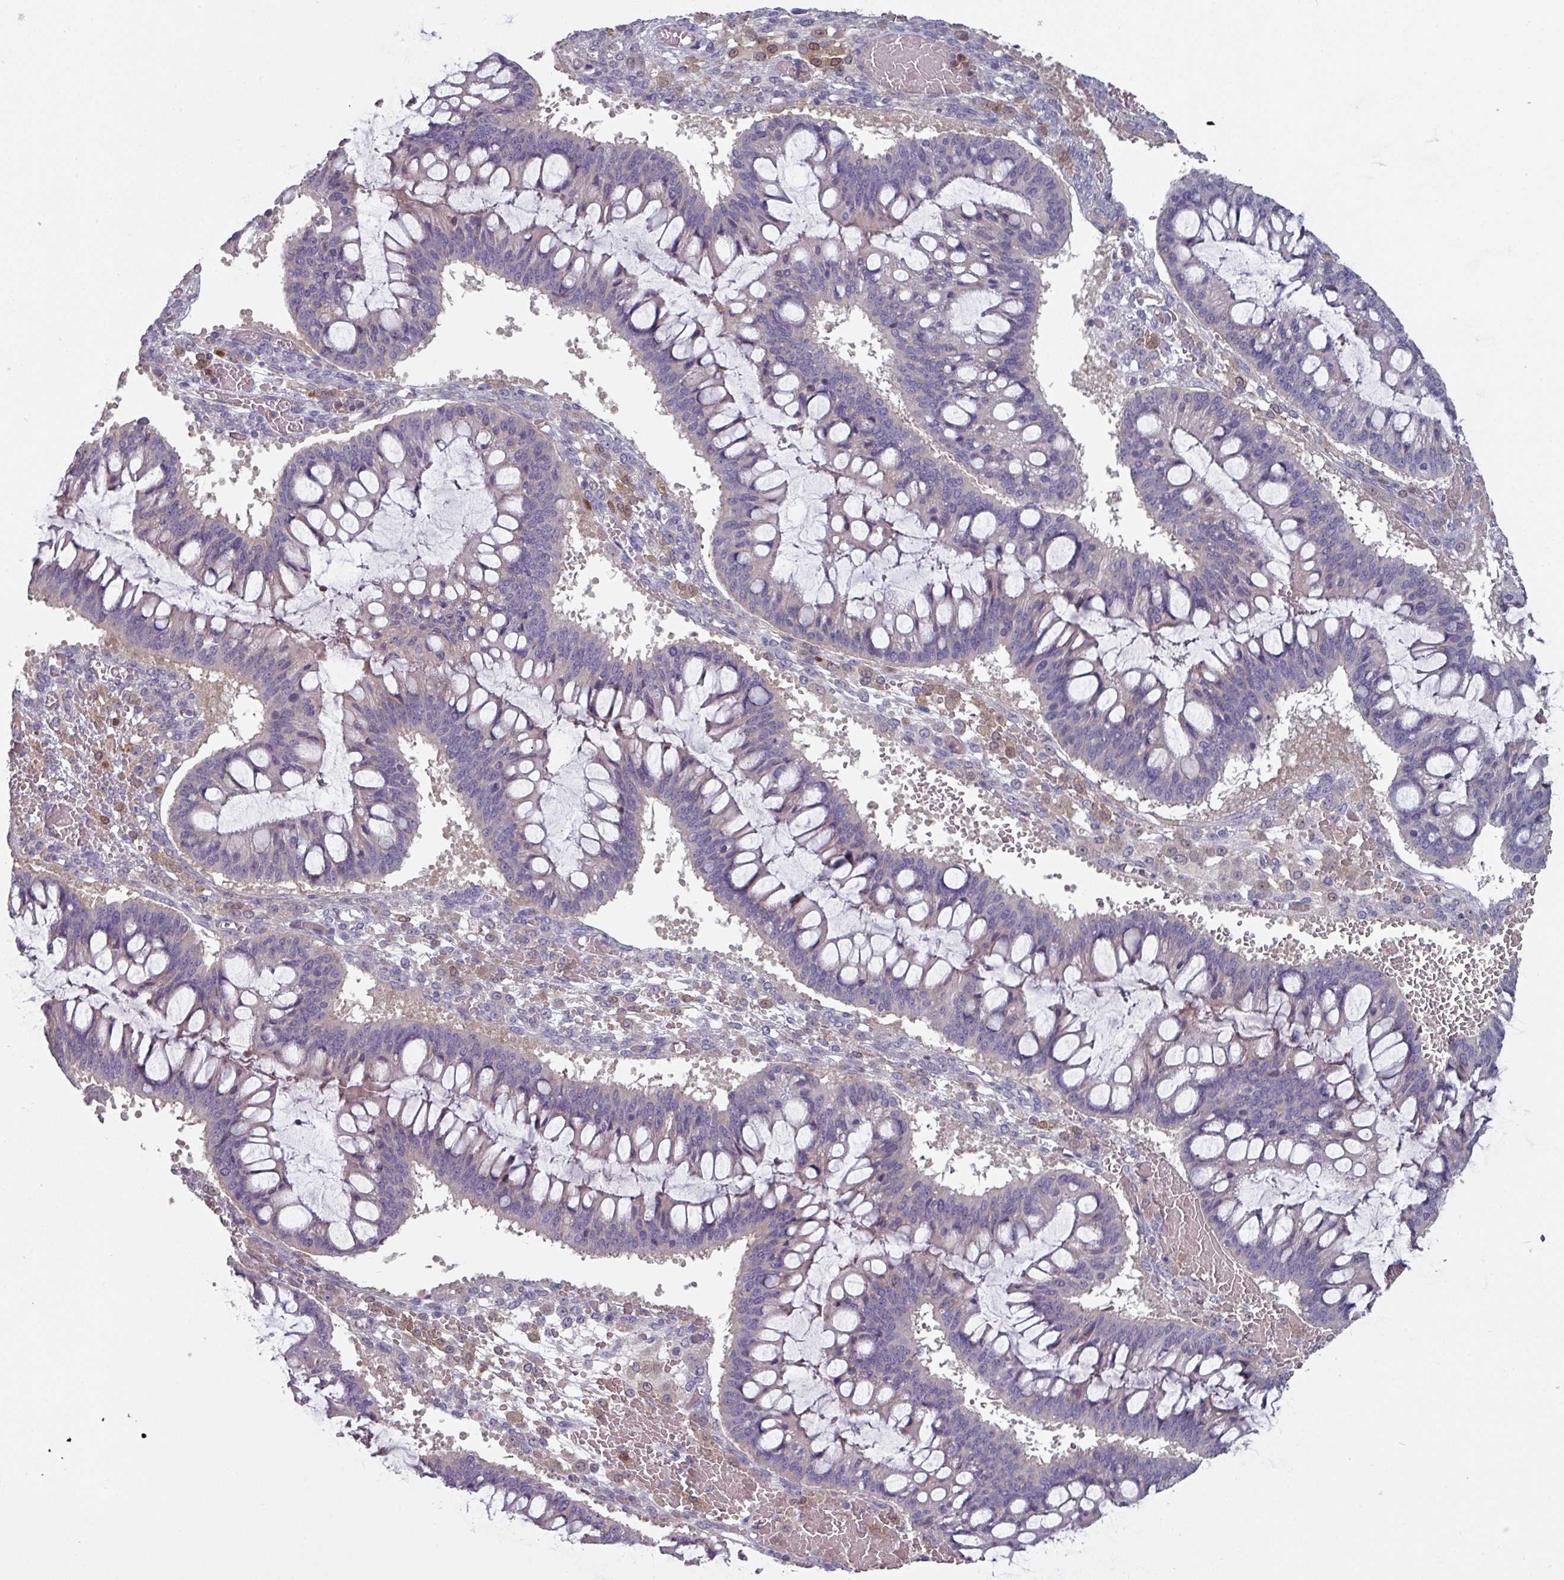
{"staining": {"intensity": "negative", "quantity": "none", "location": "none"}, "tissue": "ovarian cancer", "cell_type": "Tumor cells", "image_type": "cancer", "snomed": [{"axis": "morphology", "description": "Cystadenocarcinoma, mucinous, NOS"}, {"axis": "topography", "description": "Ovary"}], "caption": "Micrograph shows no significant protein staining in tumor cells of mucinous cystadenocarcinoma (ovarian). Brightfield microscopy of immunohistochemistry stained with DAB (brown) and hematoxylin (blue), captured at high magnification.", "gene": "PRAMEF8", "patient": {"sex": "female", "age": 73}}